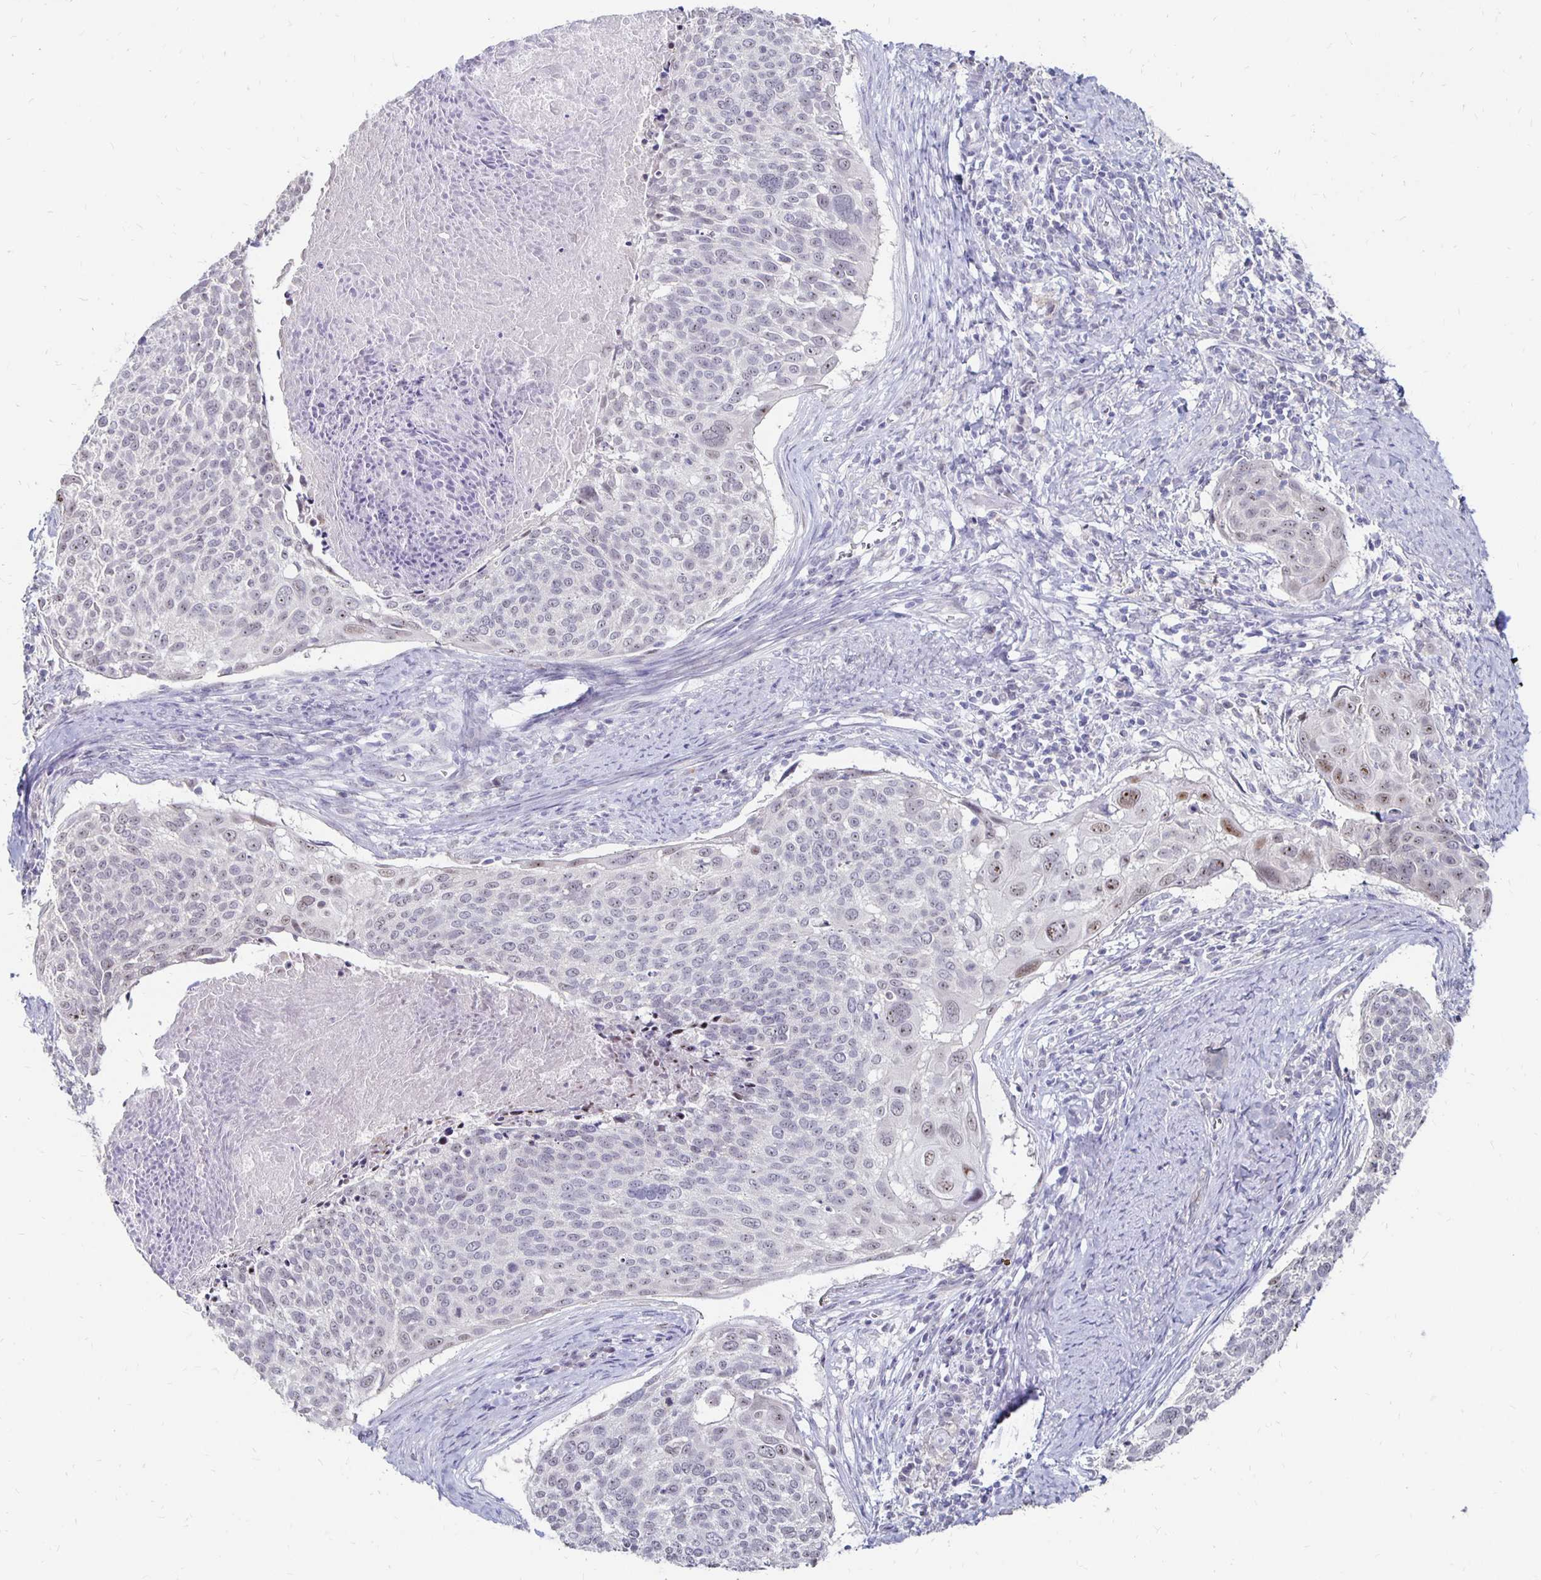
{"staining": {"intensity": "moderate", "quantity": "<25%", "location": "nuclear"}, "tissue": "cervical cancer", "cell_type": "Tumor cells", "image_type": "cancer", "snomed": [{"axis": "morphology", "description": "Squamous cell carcinoma, NOS"}, {"axis": "topography", "description": "Cervix"}], "caption": "IHC image of human cervical cancer (squamous cell carcinoma) stained for a protein (brown), which shows low levels of moderate nuclear staining in about <25% of tumor cells.", "gene": "ATOSB", "patient": {"sex": "female", "age": 39}}